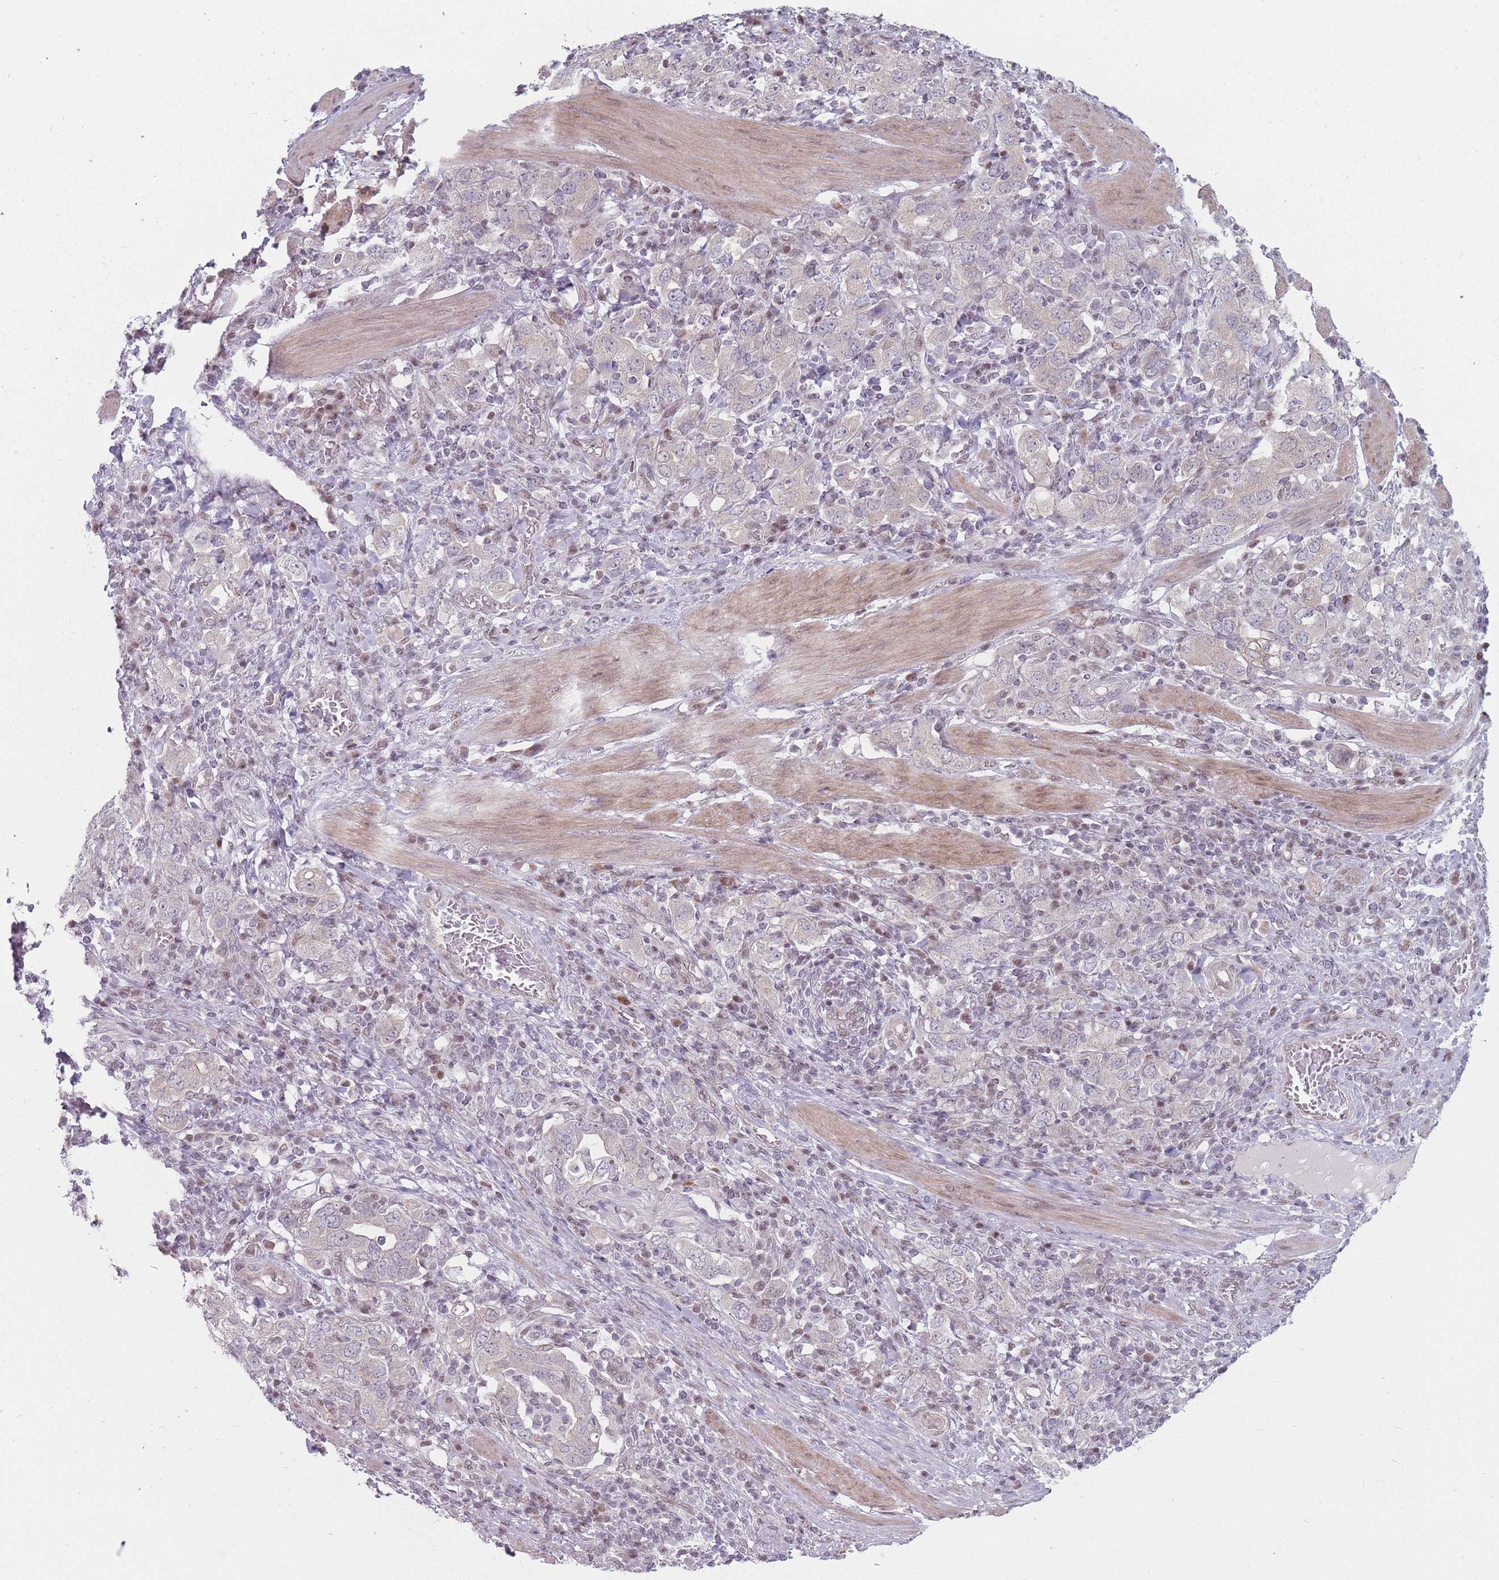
{"staining": {"intensity": "weak", "quantity": "<25%", "location": "cytoplasmic/membranous"}, "tissue": "stomach cancer", "cell_type": "Tumor cells", "image_type": "cancer", "snomed": [{"axis": "morphology", "description": "Adenocarcinoma, NOS"}, {"axis": "topography", "description": "Stomach, upper"}, {"axis": "topography", "description": "Stomach"}], "caption": "Micrograph shows no protein positivity in tumor cells of stomach cancer (adenocarcinoma) tissue.", "gene": "SH3BGRL2", "patient": {"sex": "male", "age": 62}}